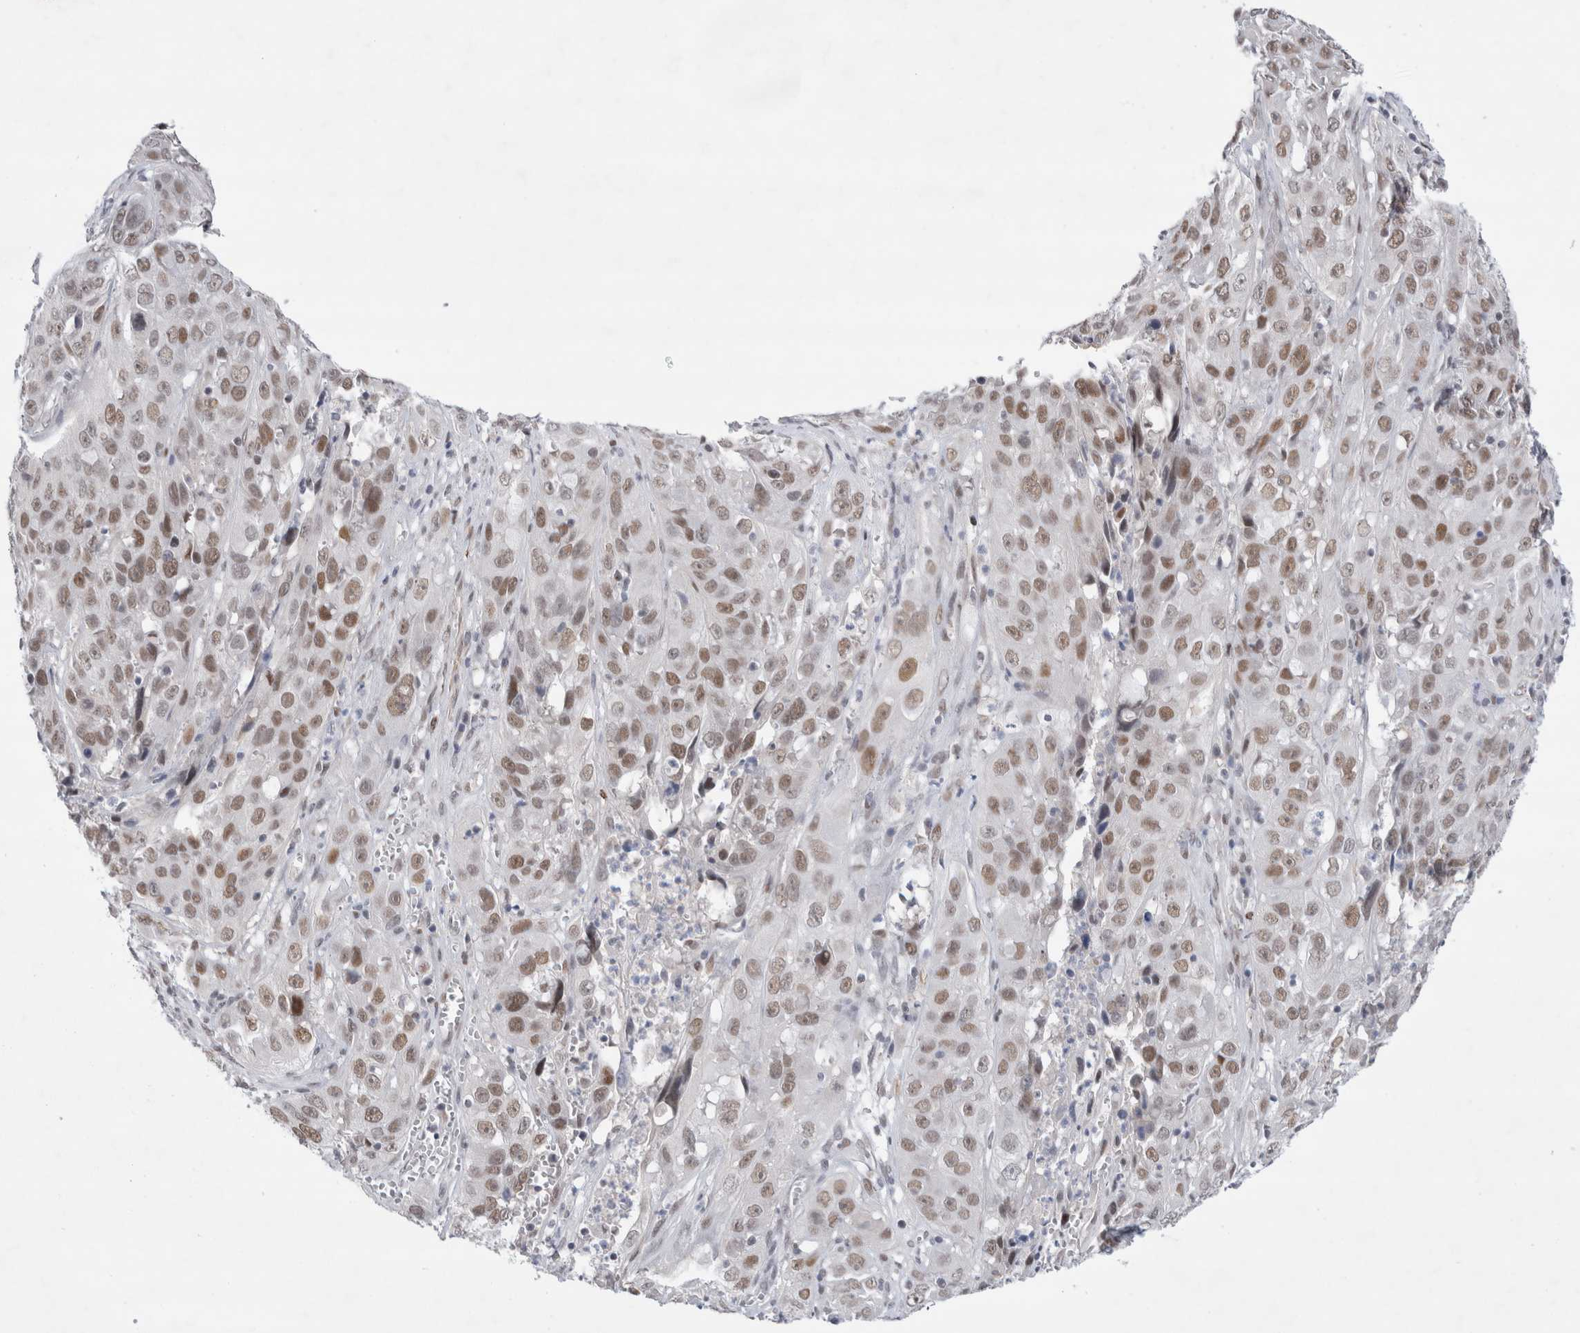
{"staining": {"intensity": "moderate", "quantity": ">75%", "location": "nuclear"}, "tissue": "cervical cancer", "cell_type": "Tumor cells", "image_type": "cancer", "snomed": [{"axis": "morphology", "description": "Squamous cell carcinoma, NOS"}, {"axis": "topography", "description": "Cervix"}], "caption": "The image shows staining of cervical cancer (squamous cell carcinoma), revealing moderate nuclear protein expression (brown color) within tumor cells.", "gene": "KNL1", "patient": {"sex": "female", "age": 32}}